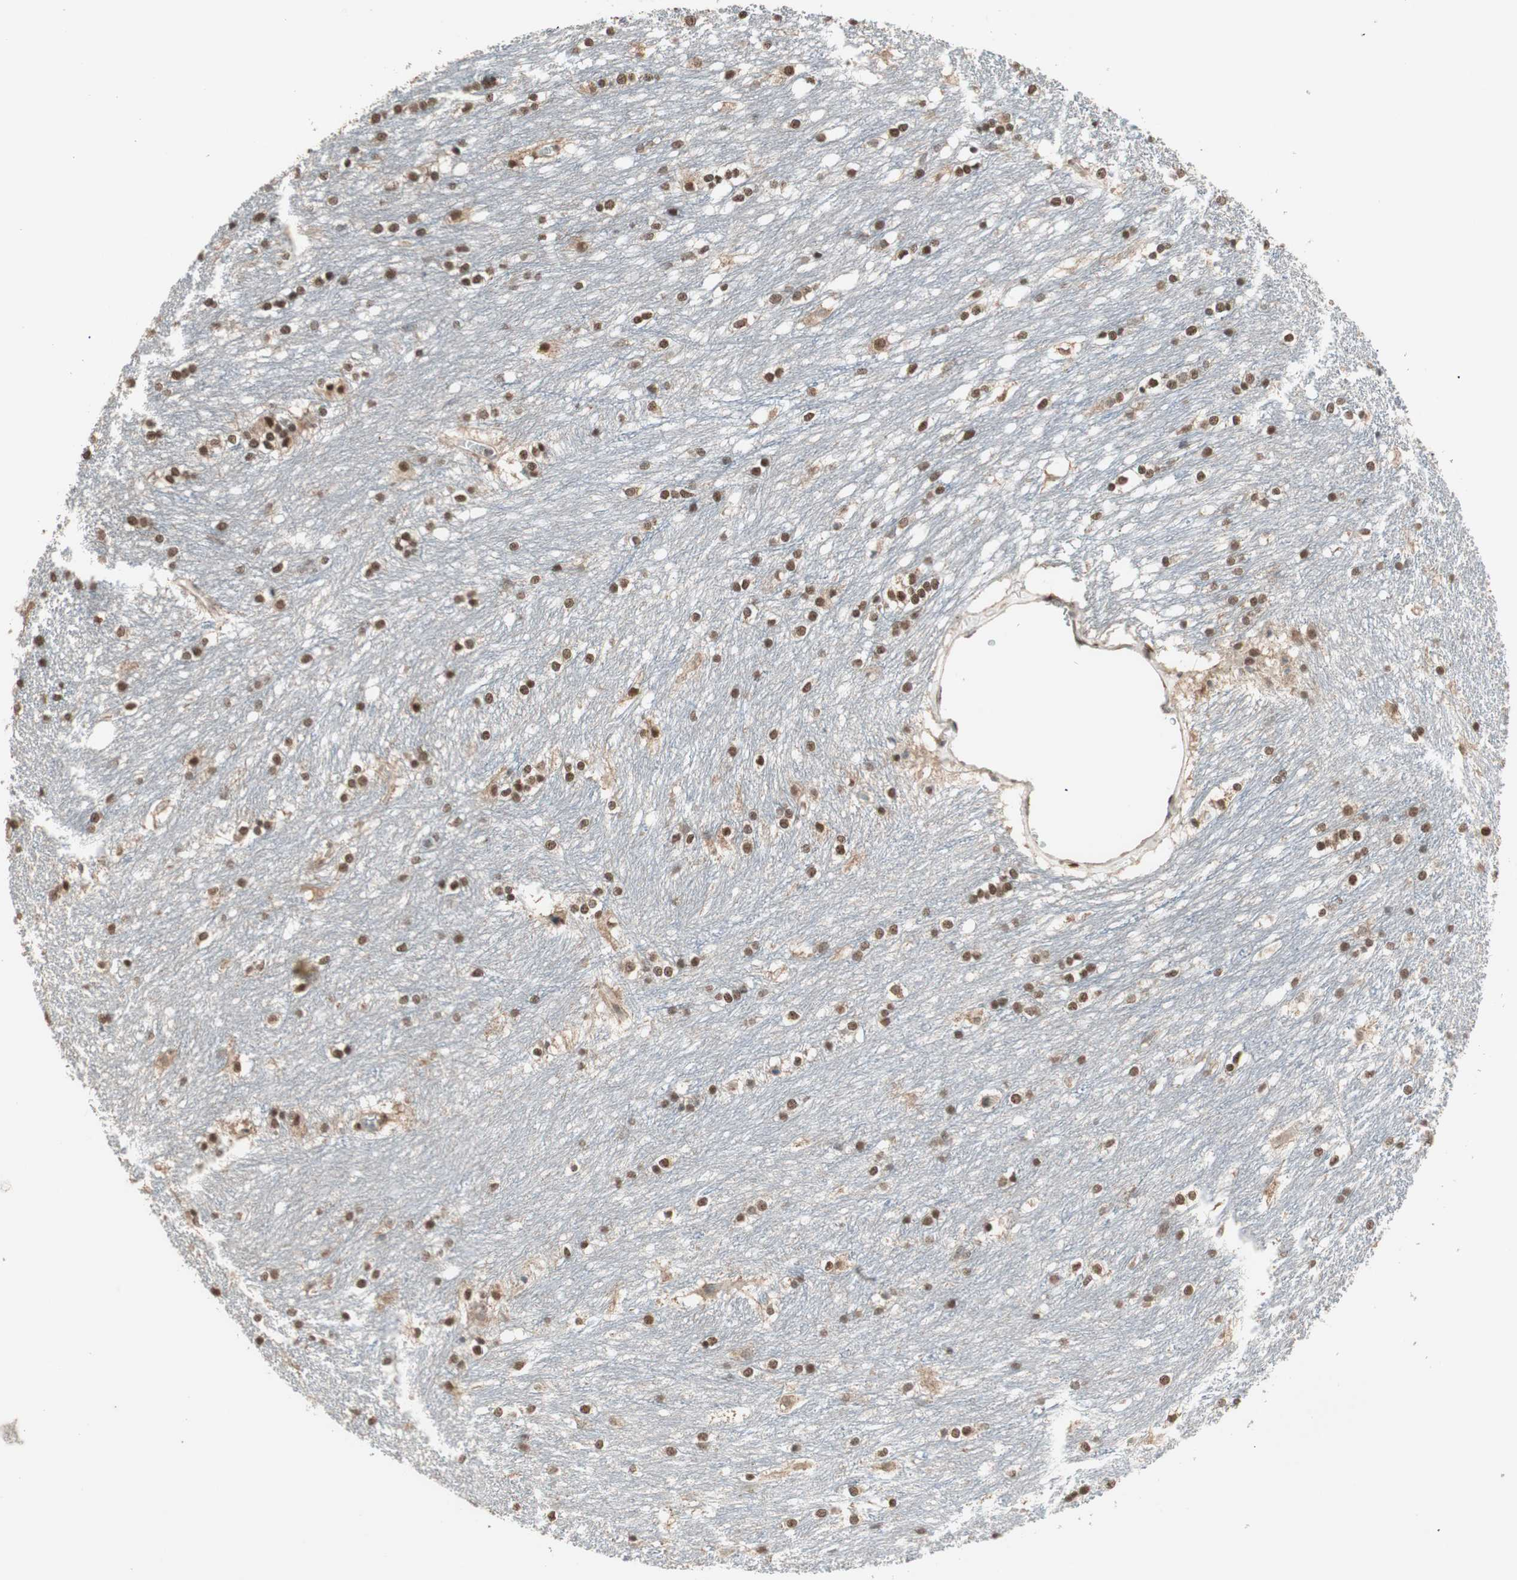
{"staining": {"intensity": "strong", "quantity": ">75%", "location": "nuclear"}, "tissue": "caudate", "cell_type": "Glial cells", "image_type": "normal", "snomed": [{"axis": "morphology", "description": "Normal tissue, NOS"}, {"axis": "topography", "description": "Lateral ventricle wall"}], "caption": "This is a micrograph of immunohistochemistry staining of normal caudate, which shows strong staining in the nuclear of glial cells.", "gene": "ZHX2", "patient": {"sex": "female", "age": 19}}